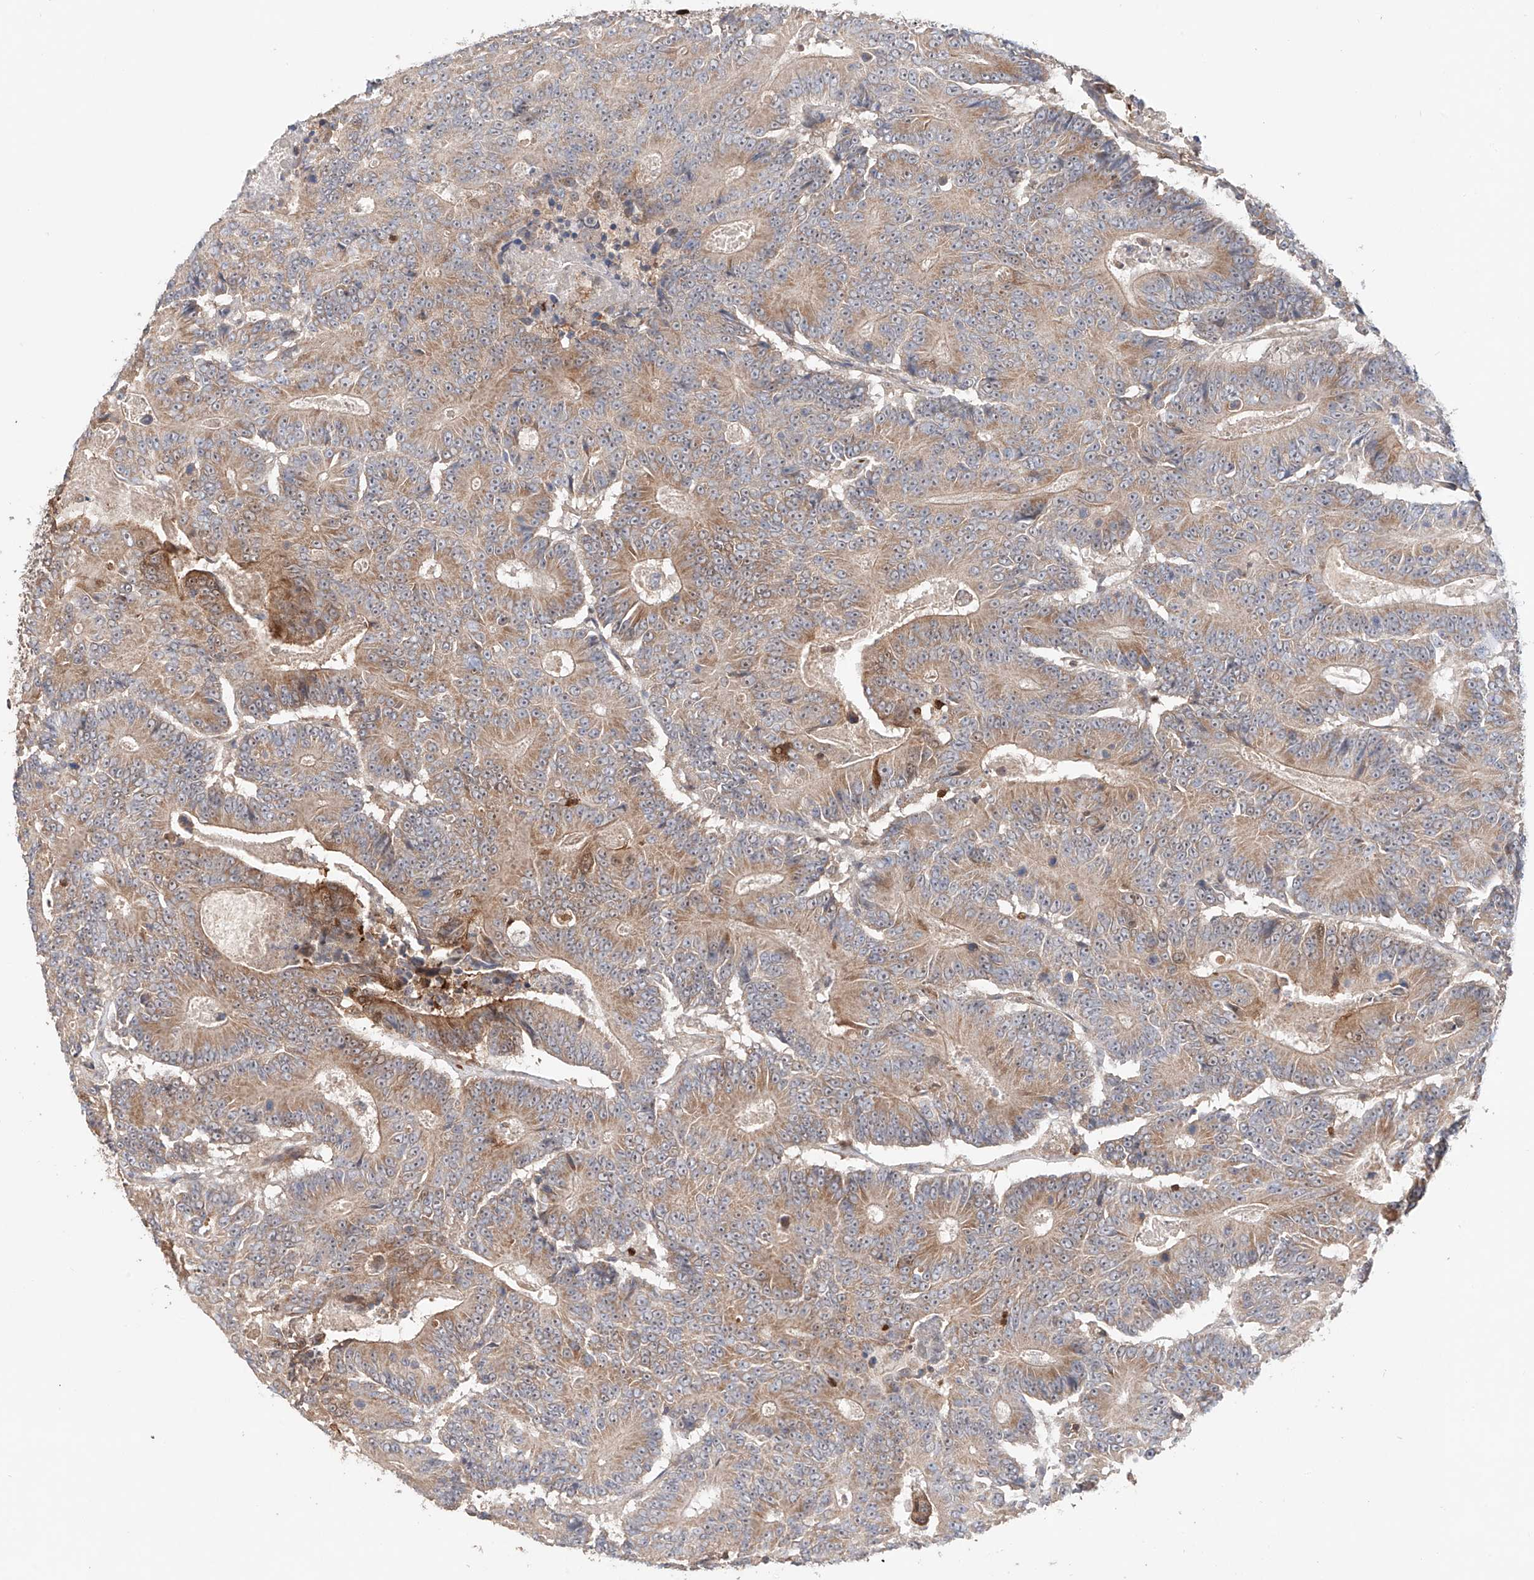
{"staining": {"intensity": "moderate", "quantity": "25%-75%", "location": "cytoplasmic/membranous"}, "tissue": "colorectal cancer", "cell_type": "Tumor cells", "image_type": "cancer", "snomed": [{"axis": "morphology", "description": "Adenocarcinoma, NOS"}, {"axis": "topography", "description": "Colon"}], "caption": "Immunohistochemical staining of human adenocarcinoma (colorectal) exhibits medium levels of moderate cytoplasmic/membranous expression in about 25%-75% of tumor cells.", "gene": "IGSF22", "patient": {"sex": "male", "age": 83}}